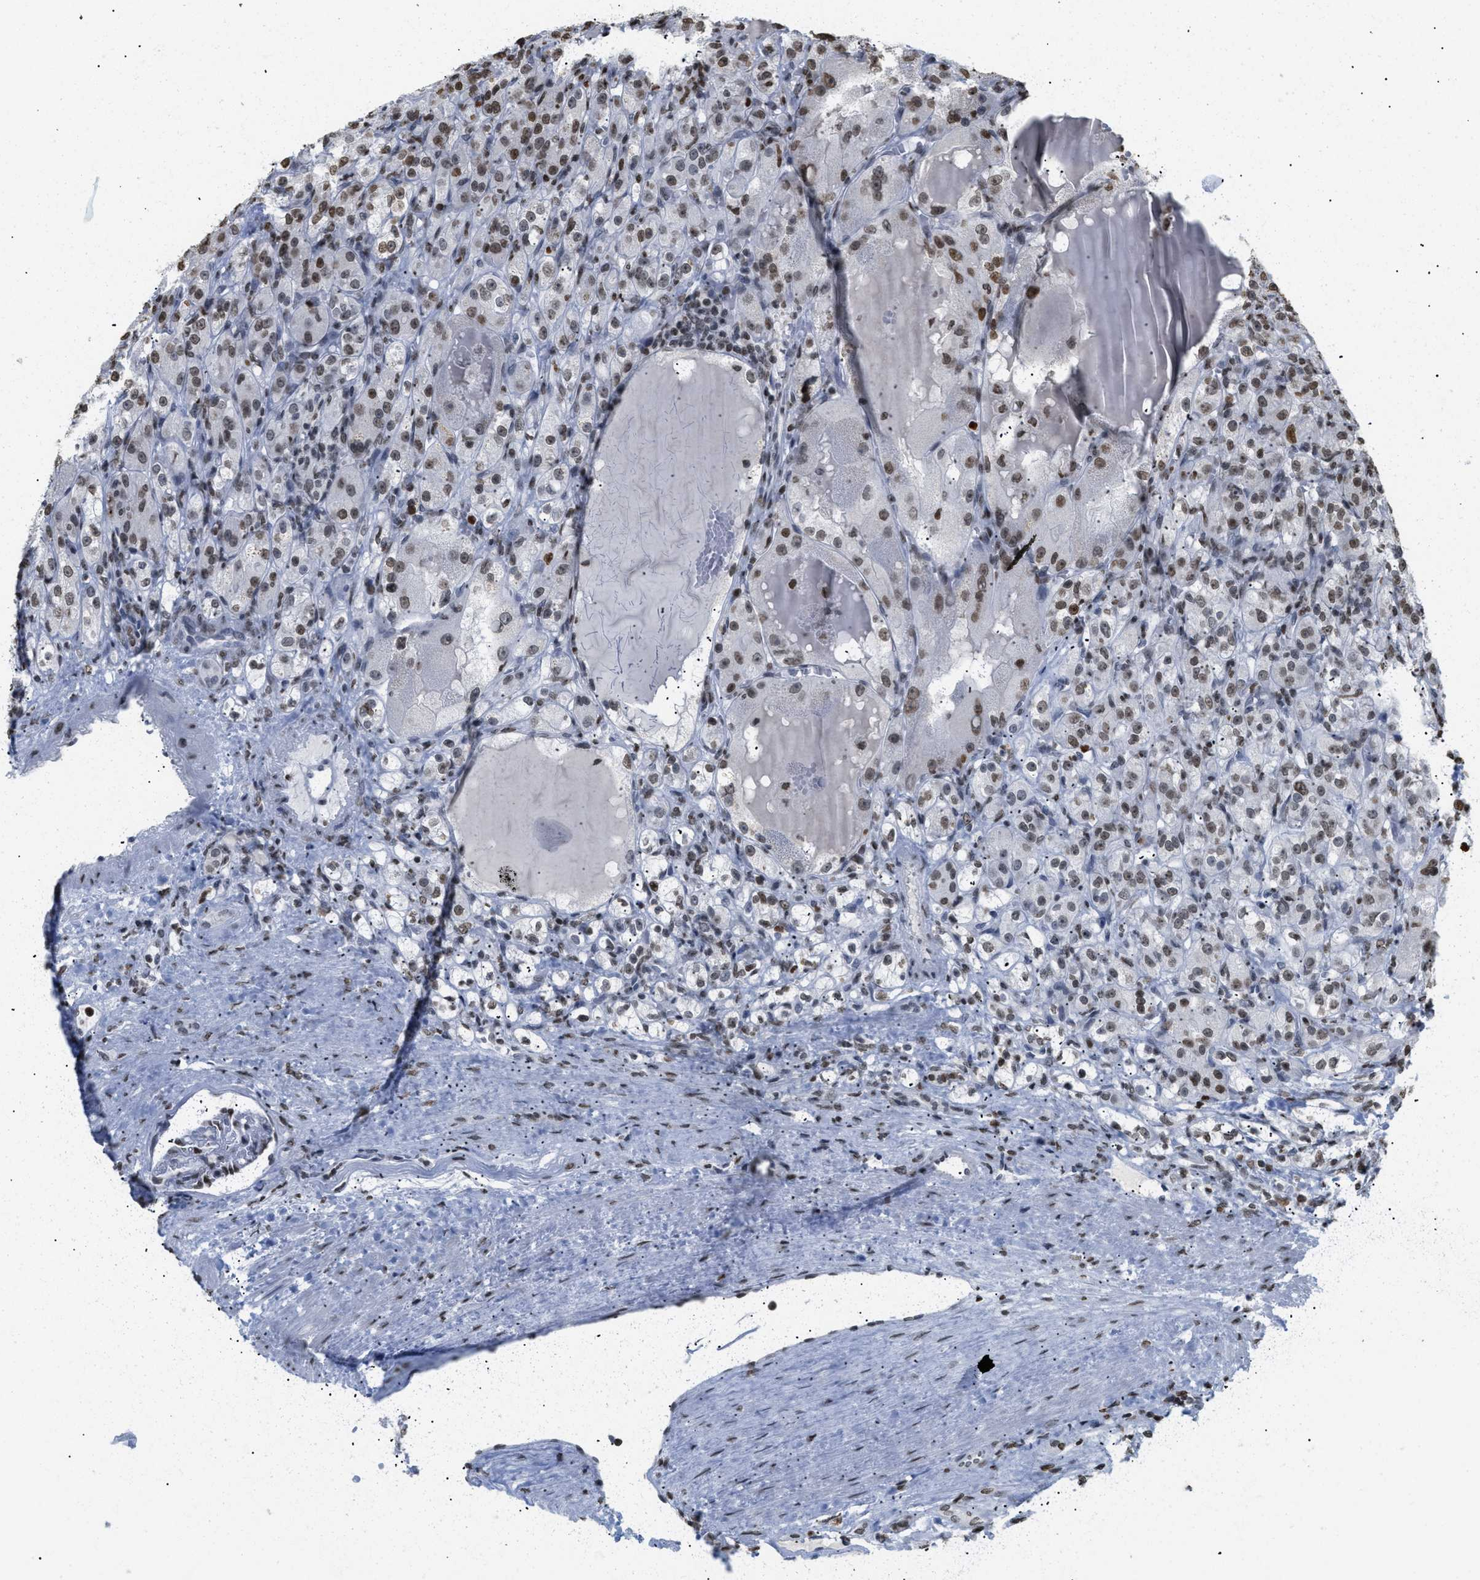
{"staining": {"intensity": "moderate", "quantity": "25%-75%", "location": "nuclear"}, "tissue": "renal cancer", "cell_type": "Tumor cells", "image_type": "cancer", "snomed": [{"axis": "morphology", "description": "Normal tissue, NOS"}, {"axis": "morphology", "description": "Adenocarcinoma, NOS"}, {"axis": "topography", "description": "Kidney"}], "caption": "Moderate nuclear positivity is appreciated in about 25%-75% of tumor cells in renal adenocarcinoma. The staining was performed using DAB to visualize the protein expression in brown, while the nuclei were stained in blue with hematoxylin (Magnification: 20x).", "gene": "HMGN2", "patient": {"sex": "male", "age": 61}}